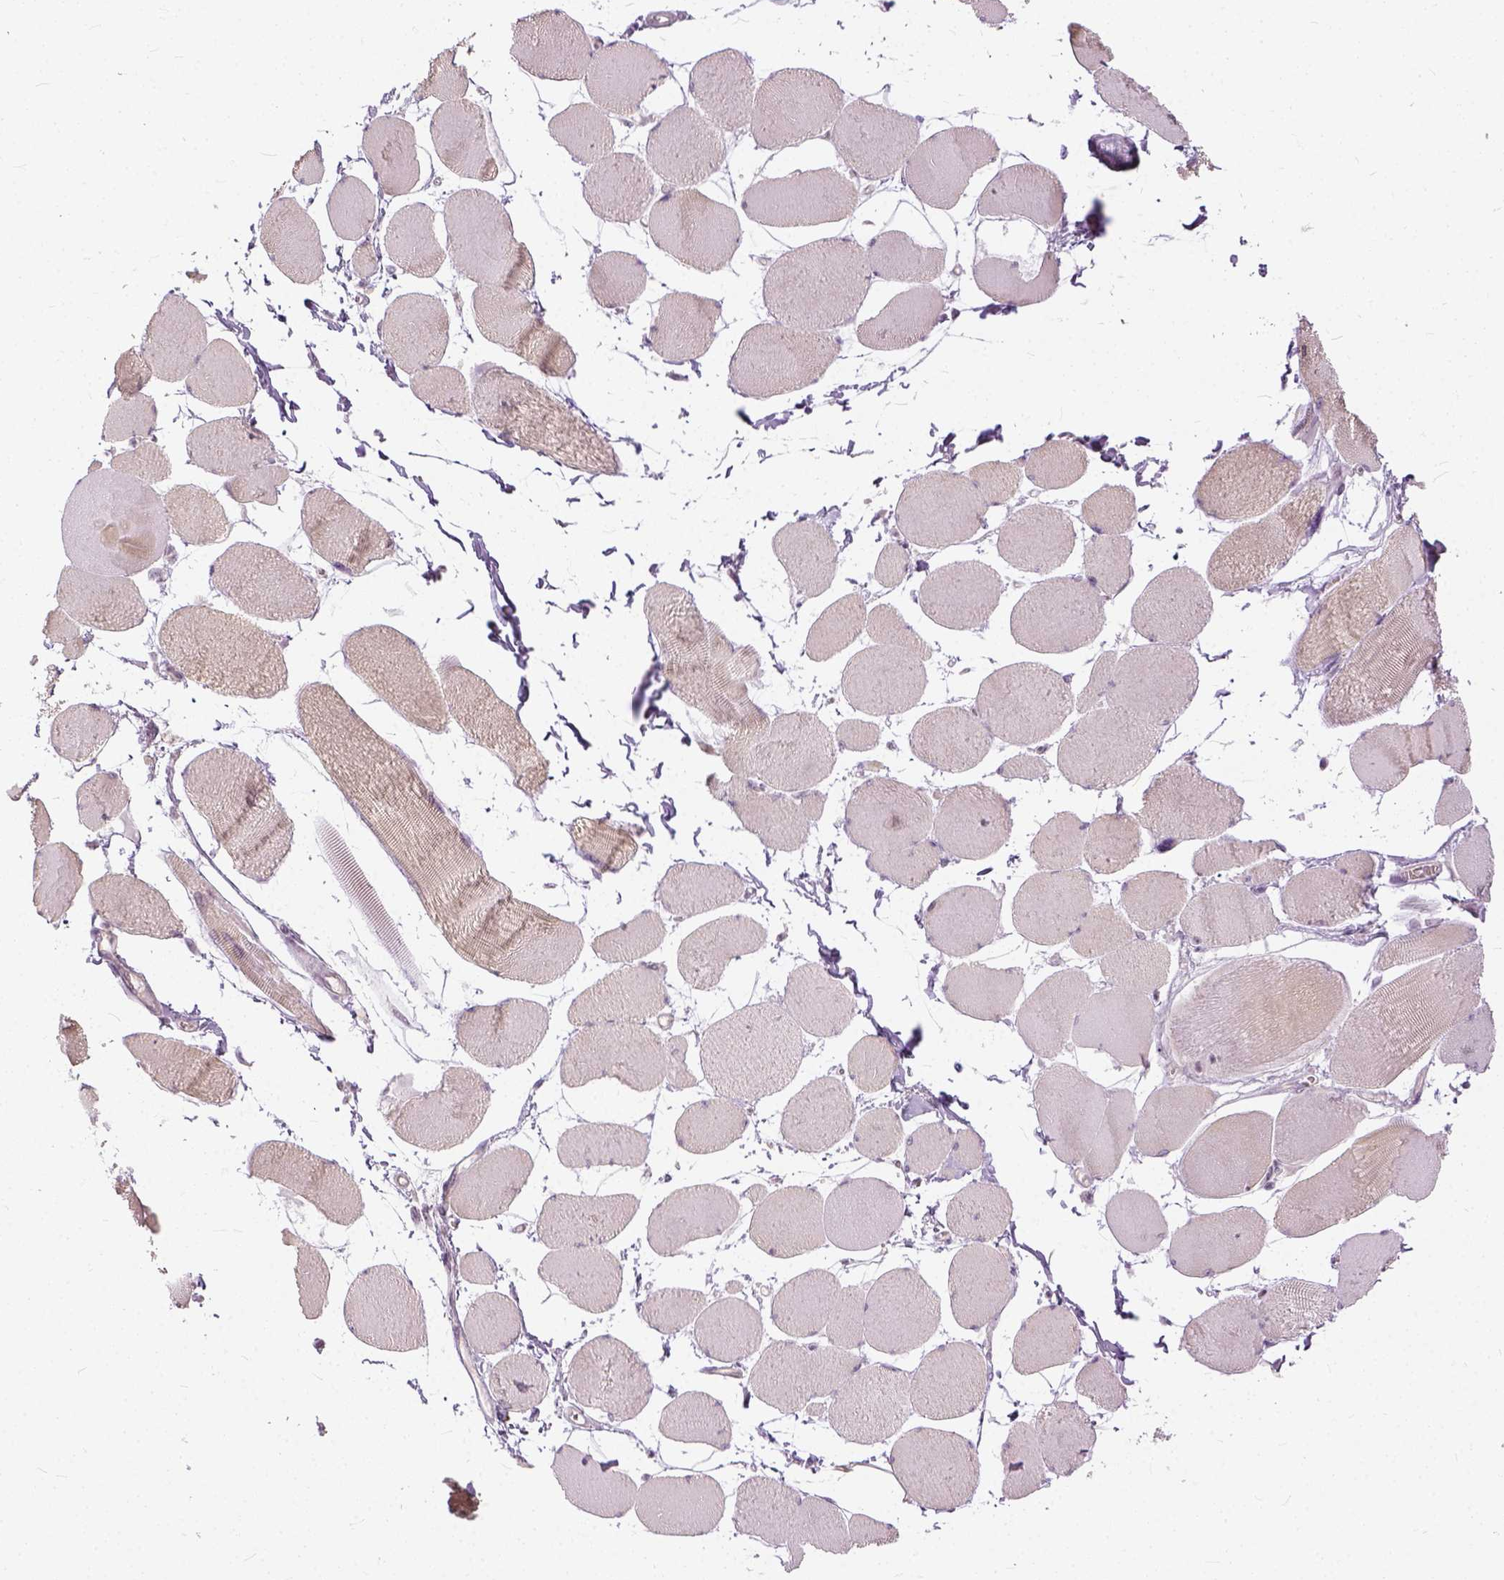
{"staining": {"intensity": "negative", "quantity": "none", "location": "none"}, "tissue": "skeletal muscle", "cell_type": "Myocytes", "image_type": "normal", "snomed": [{"axis": "morphology", "description": "Normal tissue, NOS"}, {"axis": "topography", "description": "Skeletal muscle"}], "caption": "Photomicrograph shows no protein staining in myocytes of benign skeletal muscle.", "gene": "ANO2", "patient": {"sex": "female", "age": 75}}